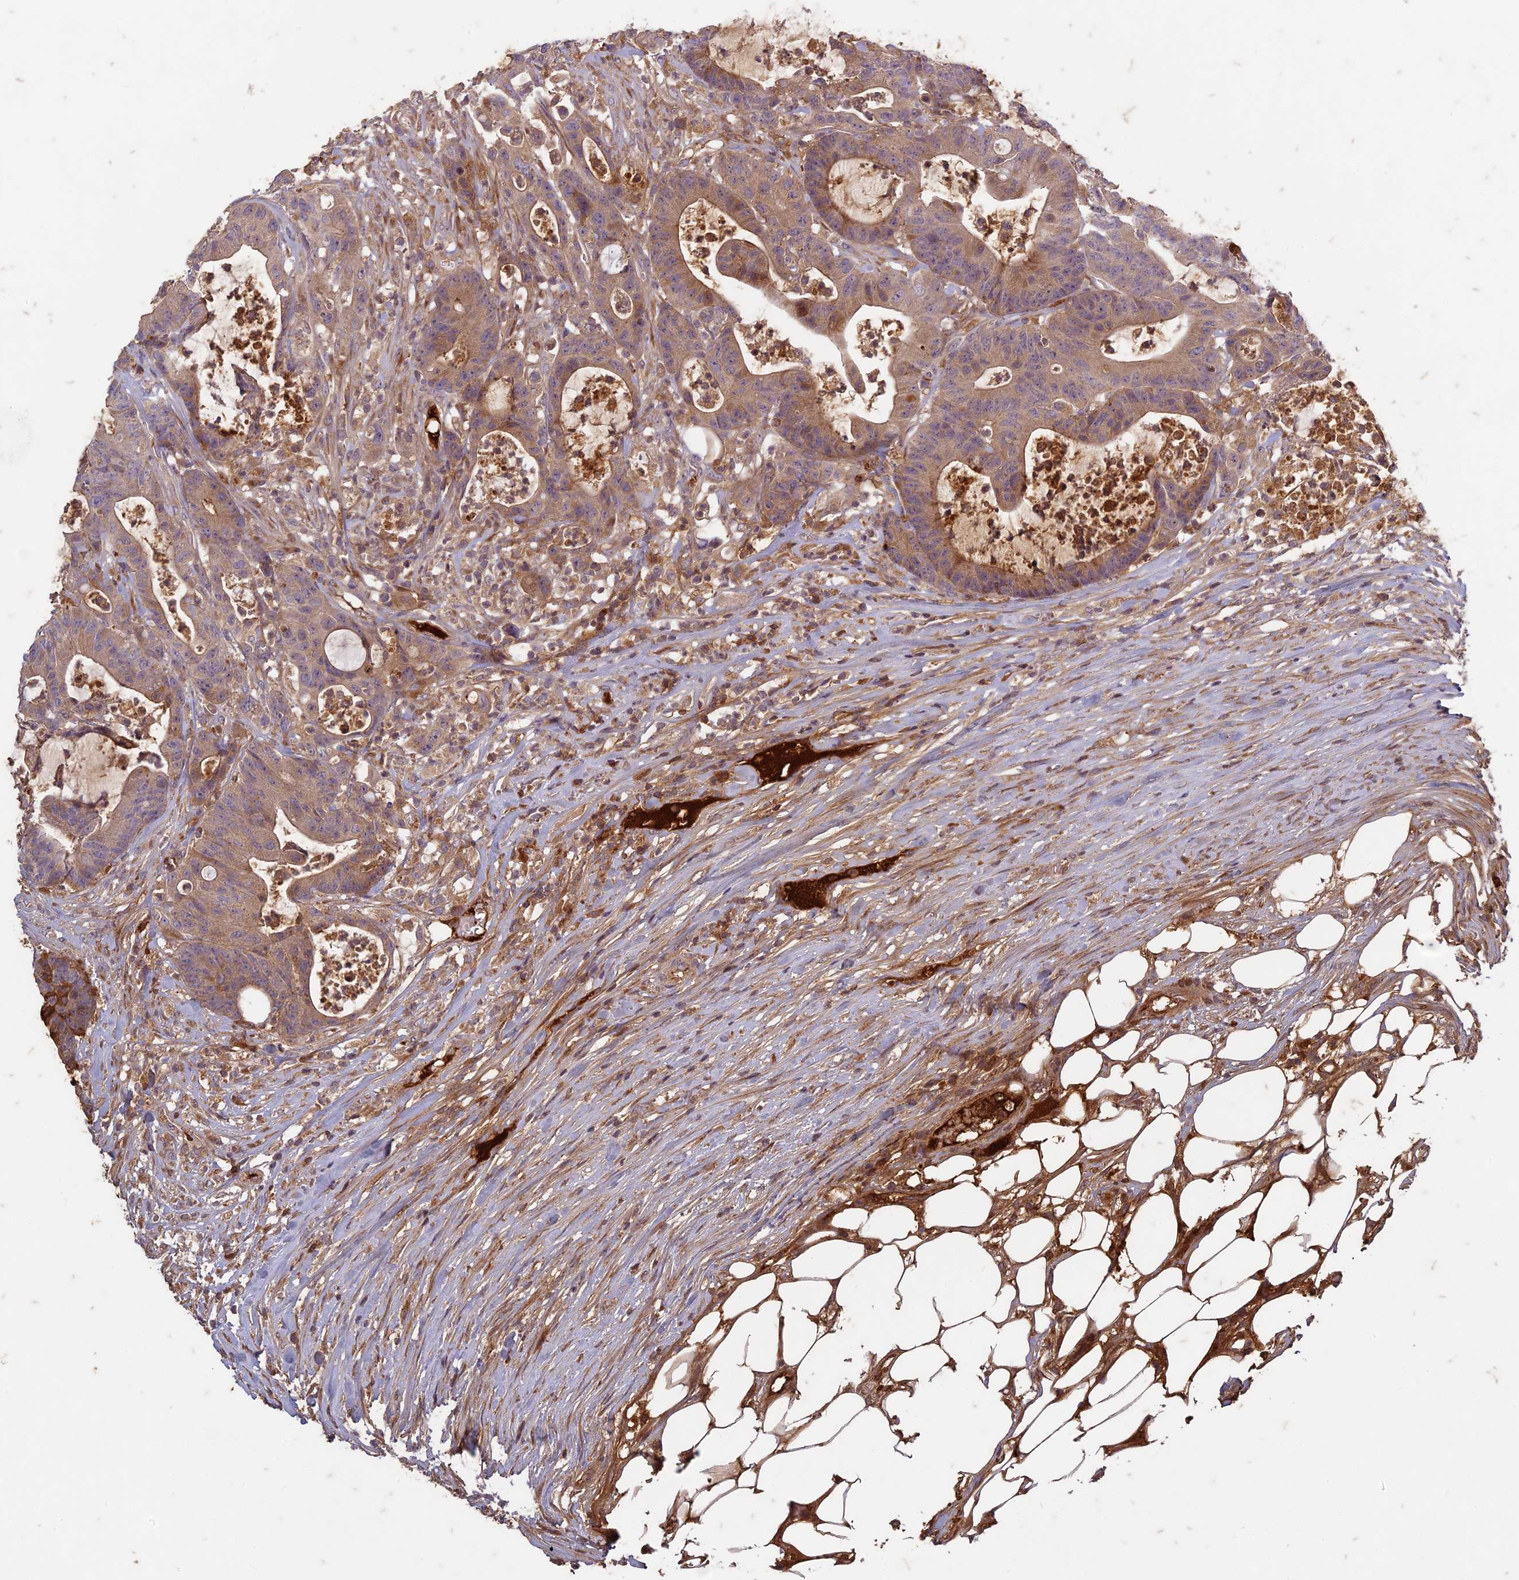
{"staining": {"intensity": "moderate", "quantity": ">75%", "location": "cytoplasmic/membranous"}, "tissue": "colorectal cancer", "cell_type": "Tumor cells", "image_type": "cancer", "snomed": [{"axis": "morphology", "description": "Adenocarcinoma, NOS"}, {"axis": "topography", "description": "Colon"}], "caption": "Immunohistochemistry staining of colorectal adenocarcinoma, which exhibits medium levels of moderate cytoplasmic/membranous positivity in approximately >75% of tumor cells indicating moderate cytoplasmic/membranous protein positivity. The staining was performed using DAB (3,3'-diaminobenzidine) (brown) for protein detection and nuclei were counterstained in hematoxylin (blue).", "gene": "TCF25", "patient": {"sex": "female", "age": 84}}